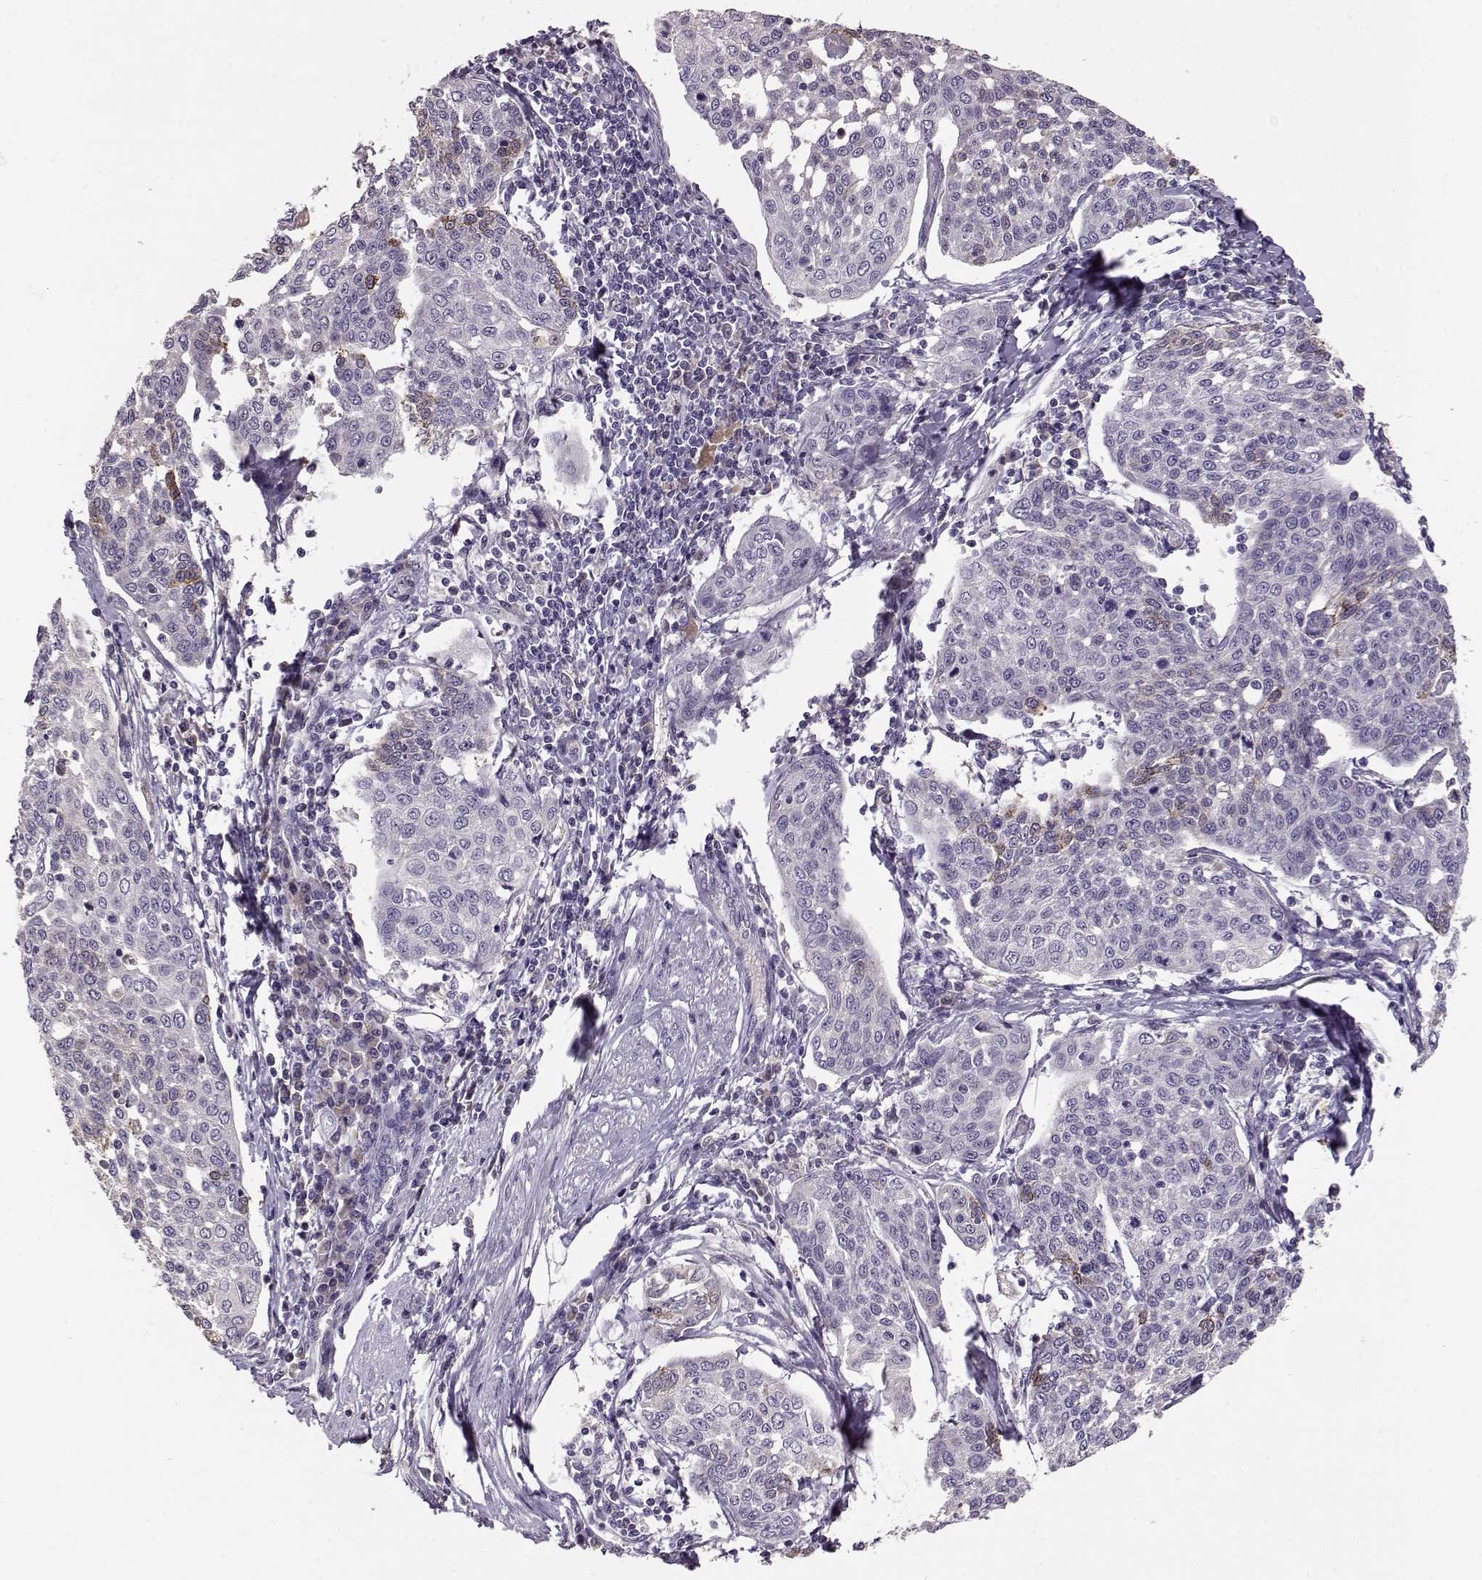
{"staining": {"intensity": "moderate", "quantity": "<25%", "location": "cytoplasmic/membranous"}, "tissue": "cervical cancer", "cell_type": "Tumor cells", "image_type": "cancer", "snomed": [{"axis": "morphology", "description": "Squamous cell carcinoma, NOS"}, {"axis": "topography", "description": "Cervix"}], "caption": "A histopathology image of human squamous cell carcinoma (cervical) stained for a protein shows moderate cytoplasmic/membranous brown staining in tumor cells. Using DAB (3,3'-diaminobenzidine) (brown) and hematoxylin (blue) stains, captured at high magnification using brightfield microscopy.", "gene": "TACR1", "patient": {"sex": "female", "age": 34}}